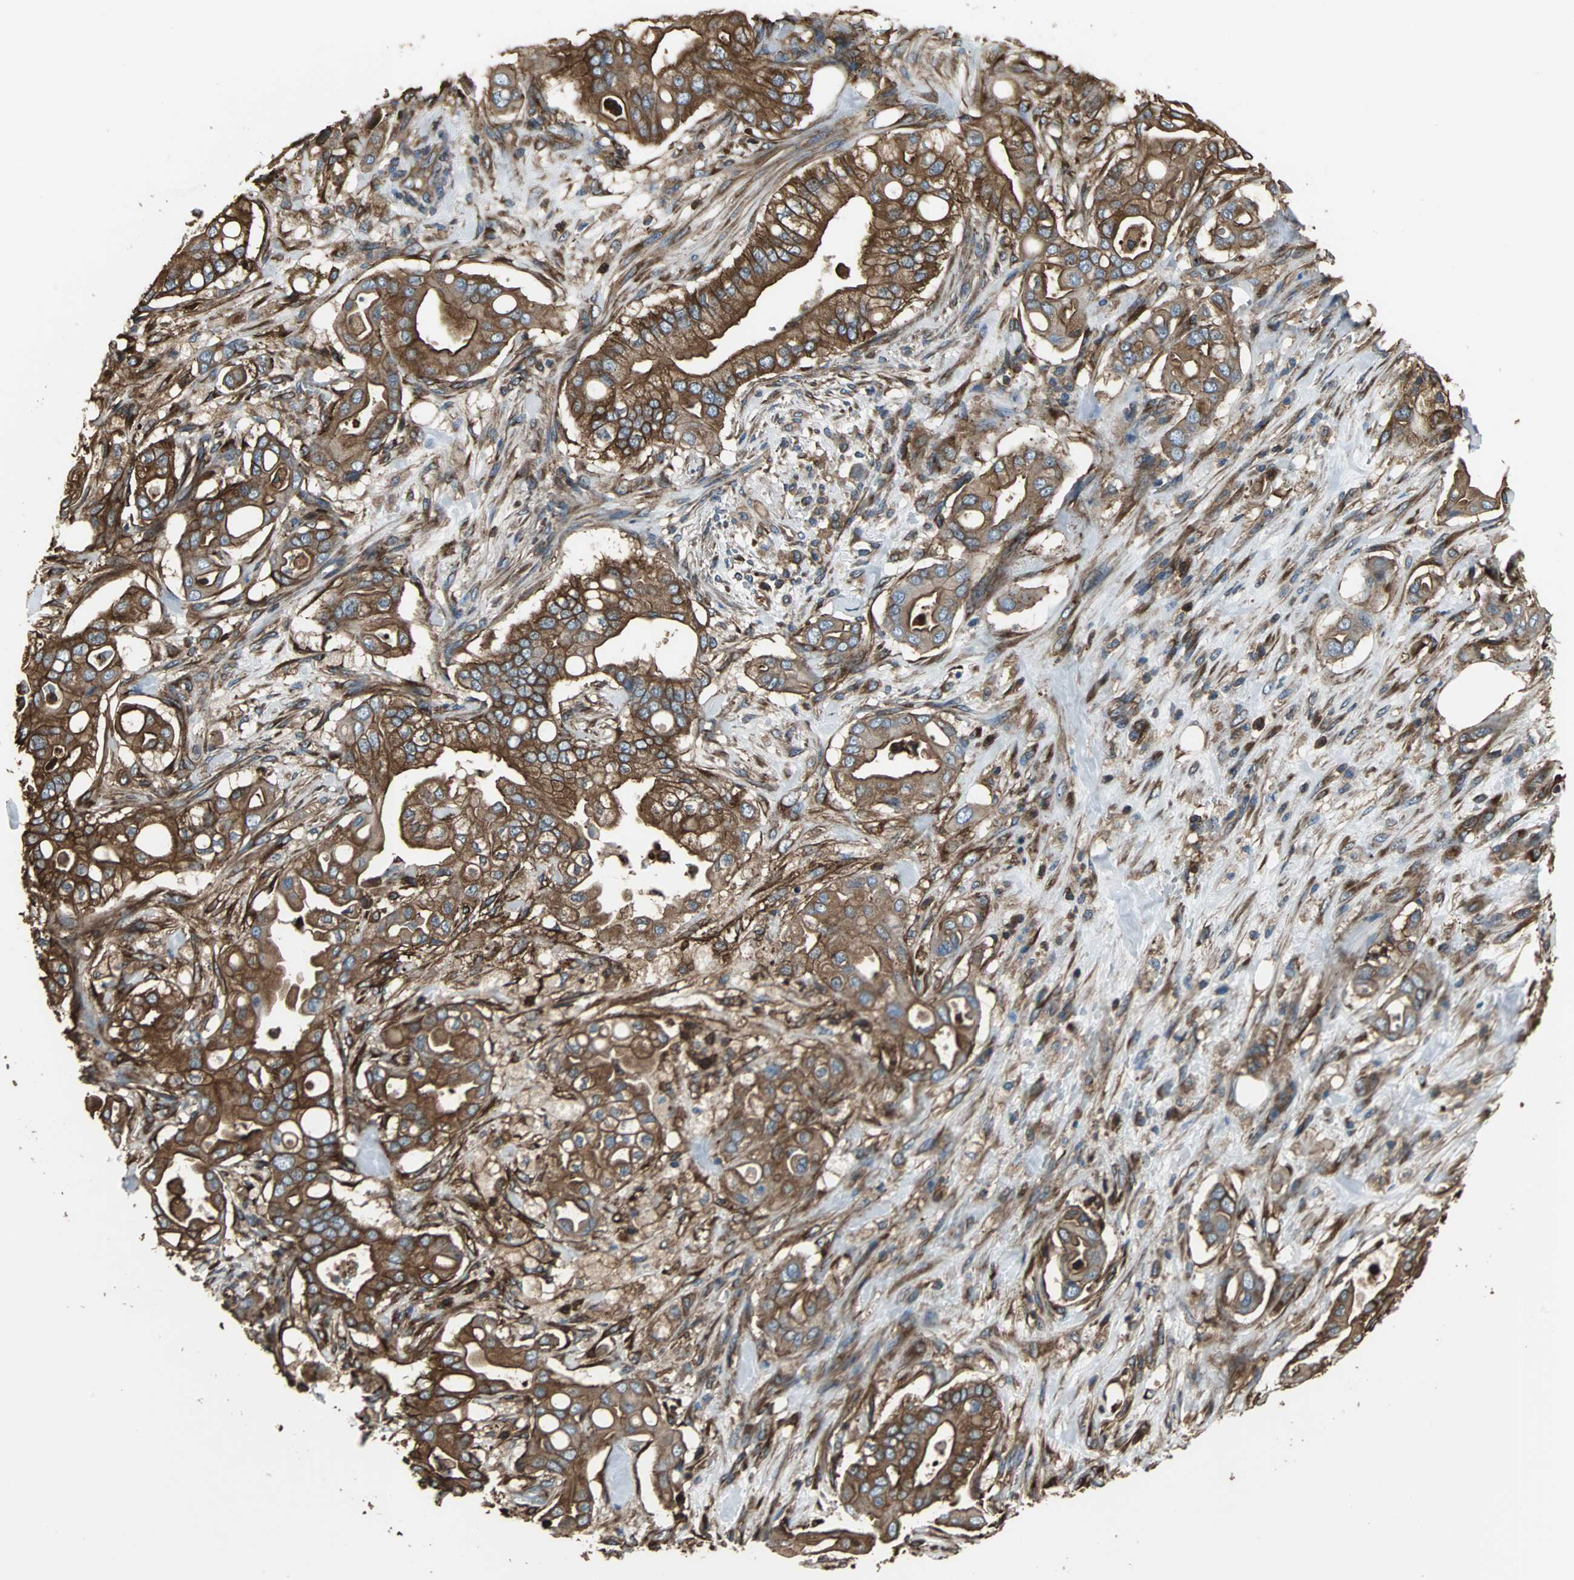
{"staining": {"intensity": "strong", "quantity": ">75%", "location": "cytoplasmic/membranous"}, "tissue": "liver cancer", "cell_type": "Tumor cells", "image_type": "cancer", "snomed": [{"axis": "morphology", "description": "Cholangiocarcinoma"}, {"axis": "topography", "description": "Liver"}], "caption": "Human liver cancer (cholangiocarcinoma) stained with a brown dye demonstrates strong cytoplasmic/membranous positive staining in about >75% of tumor cells.", "gene": "ACTN1", "patient": {"sex": "female", "age": 68}}